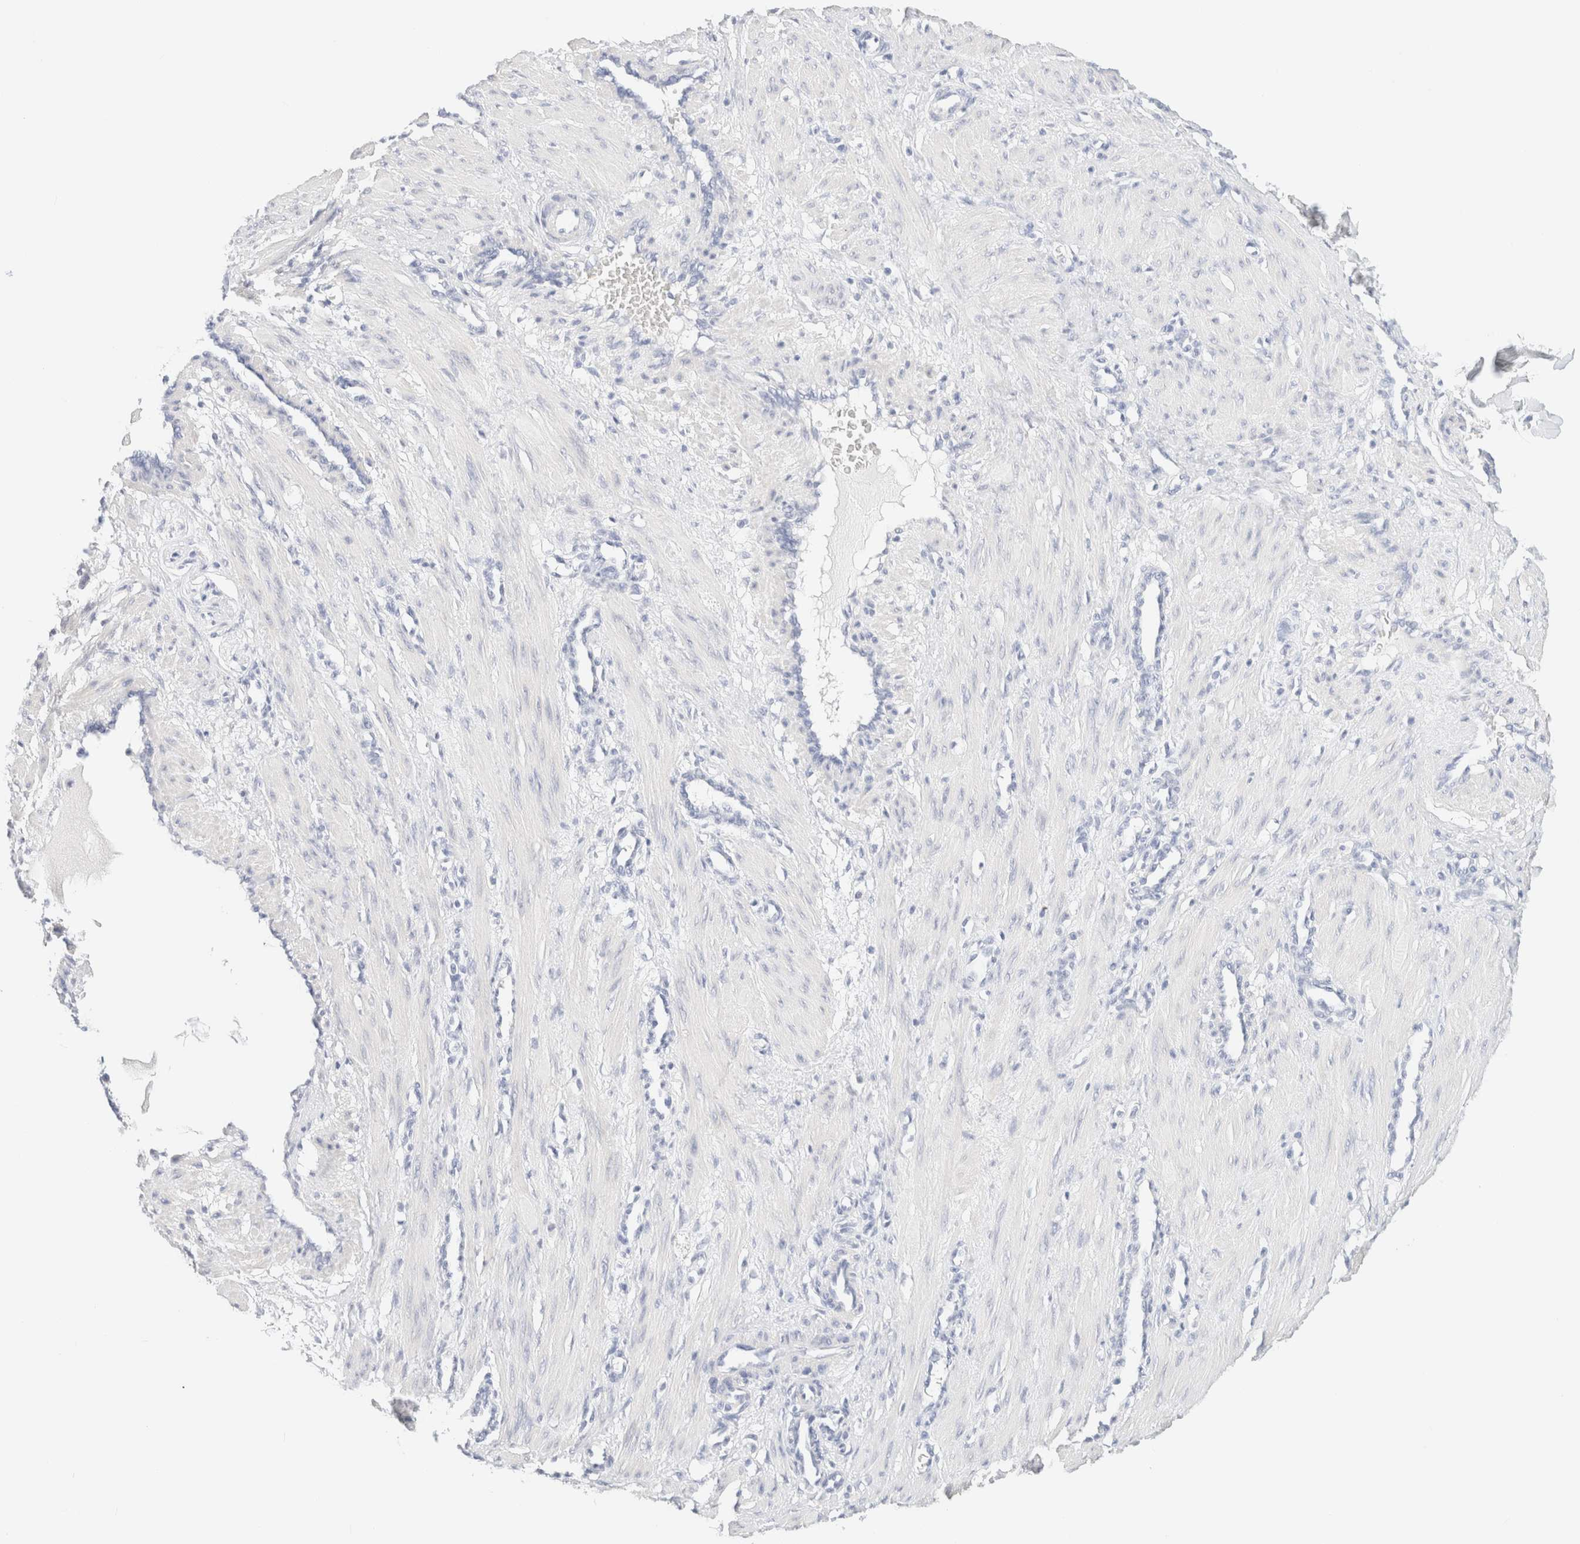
{"staining": {"intensity": "negative", "quantity": "none", "location": "none"}, "tissue": "smooth muscle", "cell_type": "Smooth muscle cells", "image_type": "normal", "snomed": [{"axis": "morphology", "description": "Normal tissue, NOS"}, {"axis": "topography", "description": "Endometrium"}], "caption": "Smooth muscle cells are negative for protein expression in unremarkable human smooth muscle. The staining is performed using DAB (3,3'-diaminobenzidine) brown chromogen with nuclei counter-stained in using hematoxylin.", "gene": "DPYS", "patient": {"sex": "female", "age": 33}}